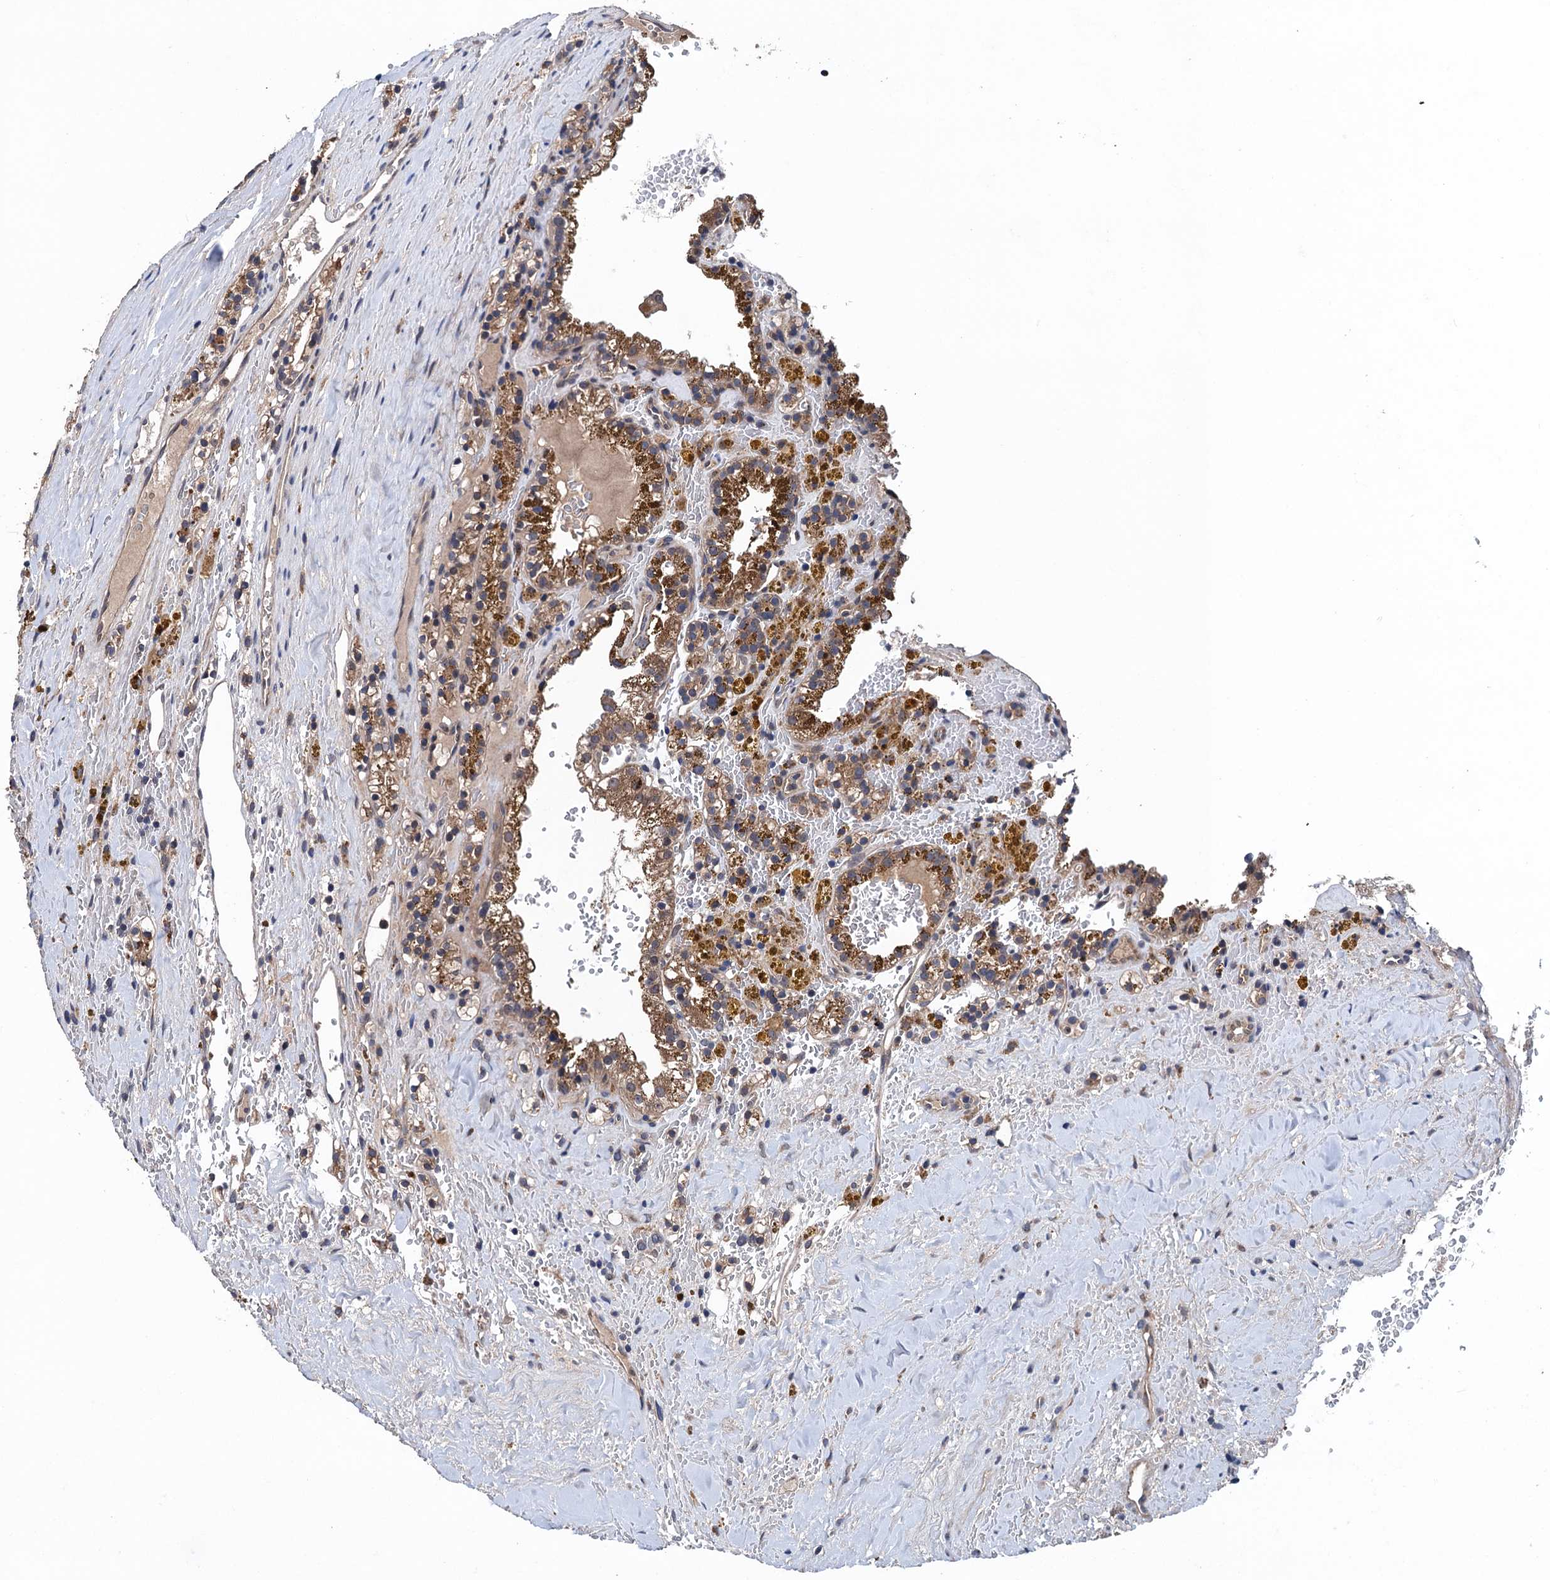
{"staining": {"intensity": "moderate", "quantity": ">75%", "location": "cytoplasmic/membranous"}, "tissue": "renal cancer", "cell_type": "Tumor cells", "image_type": "cancer", "snomed": [{"axis": "morphology", "description": "Adenocarcinoma, NOS"}, {"axis": "topography", "description": "Kidney"}], "caption": "The micrograph demonstrates a brown stain indicating the presence of a protein in the cytoplasmic/membranous of tumor cells in renal cancer (adenocarcinoma).", "gene": "BLTP3B", "patient": {"sex": "female", "age": 56}}